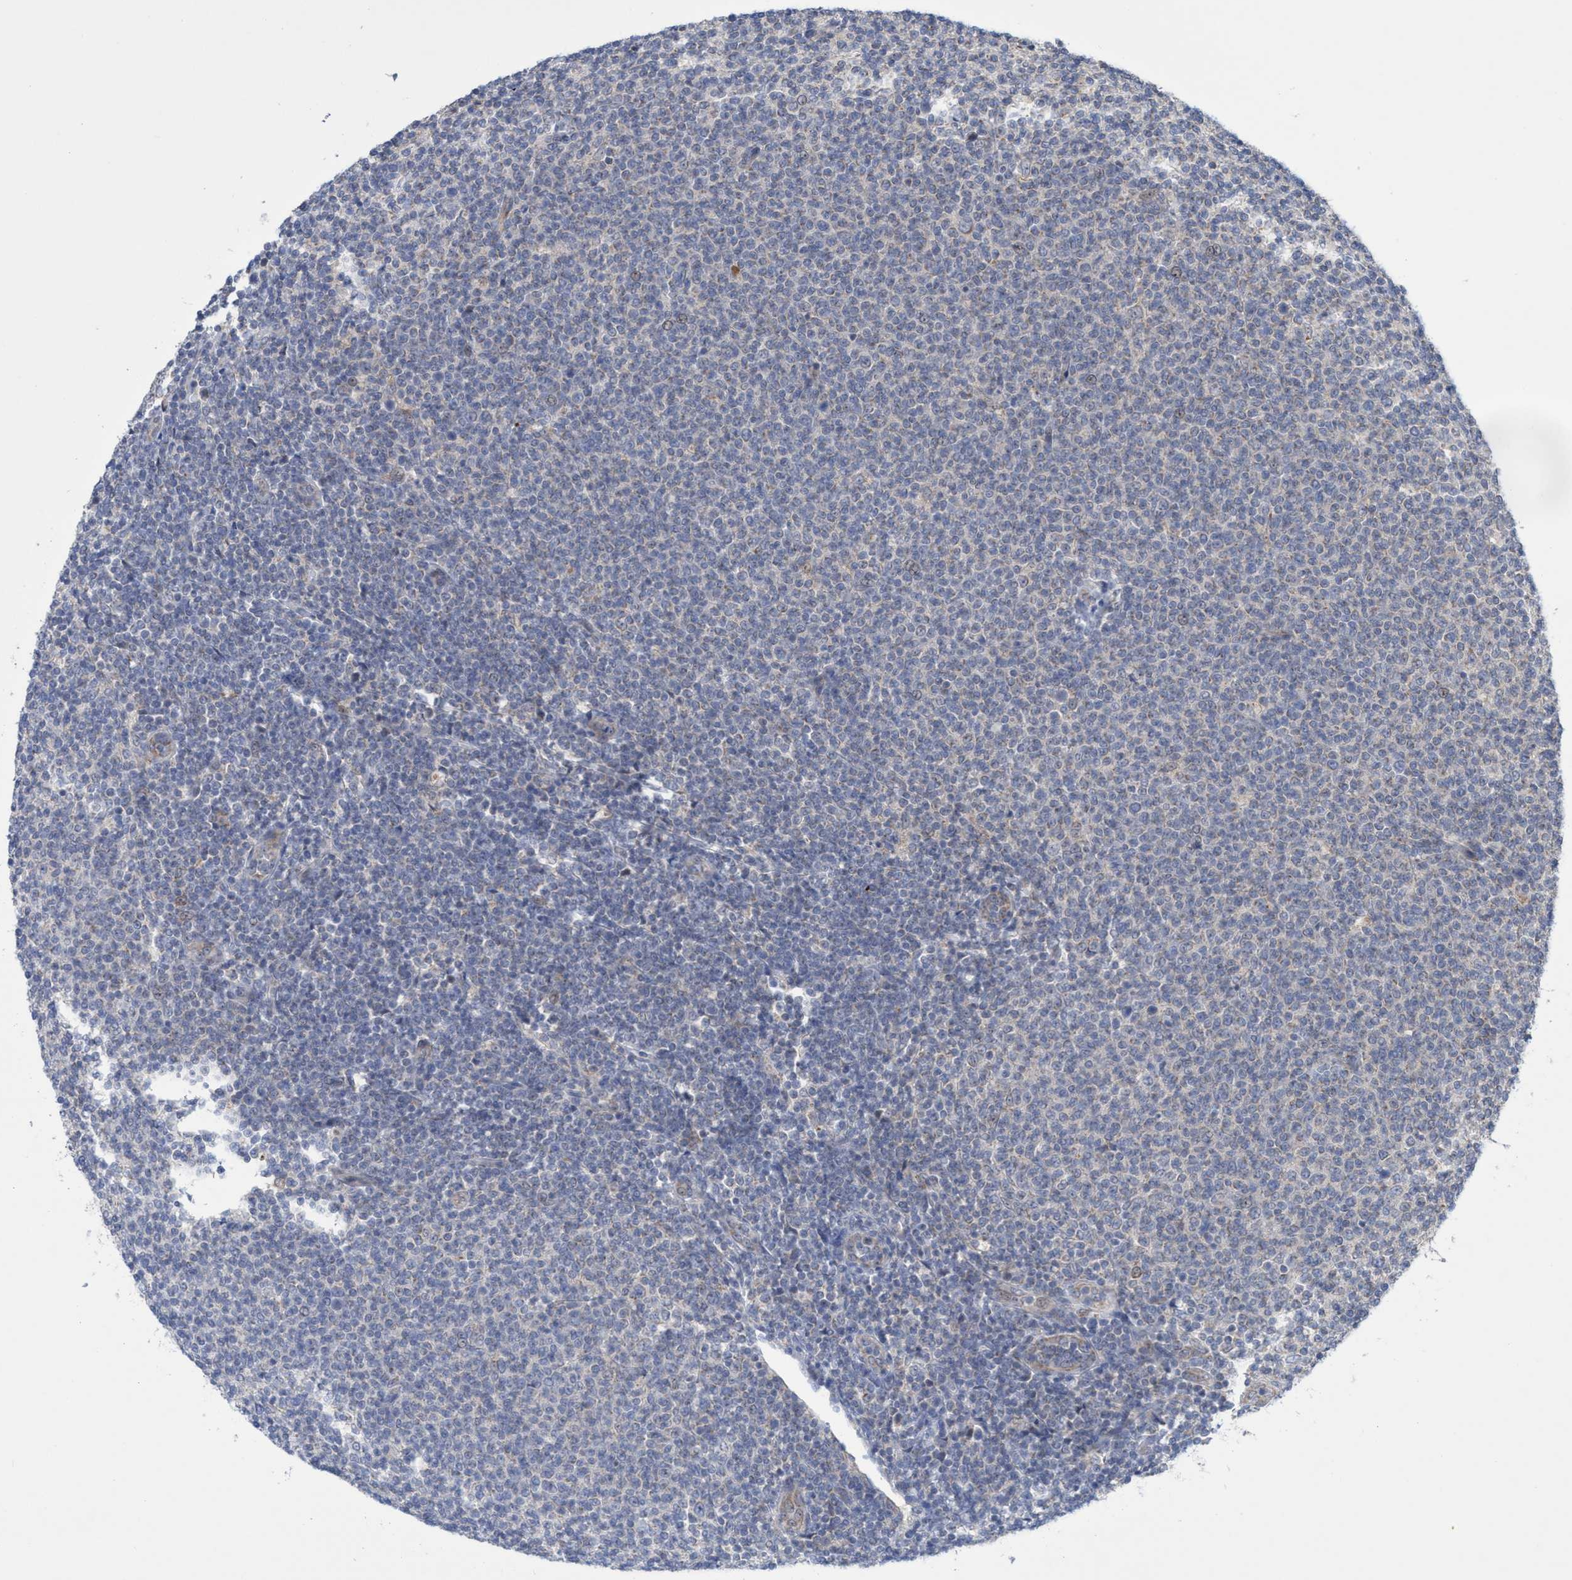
{"staining": {"intensity": "negative", "quantity": "none", "location": "none"}, "tissue": "lymphoma", "cell_type": "Tumor cells", "image_type": "cancer", "snomed": [{"axis": "morphology", "description": "Malignant lymphoma, non-Hodgkin's type, Low grade"}, {"axis": "topography", "description": "Lymph node"}], "caption": "IHC histopathology image of neoplastic tissue: malignant lymphoma, non-Hodgkin's type (low-grade) stained with DAB displays no significant protein expression in tumor cells.", "gene": "P2RY14", "patient": {"sex": "male", "age": 66}}